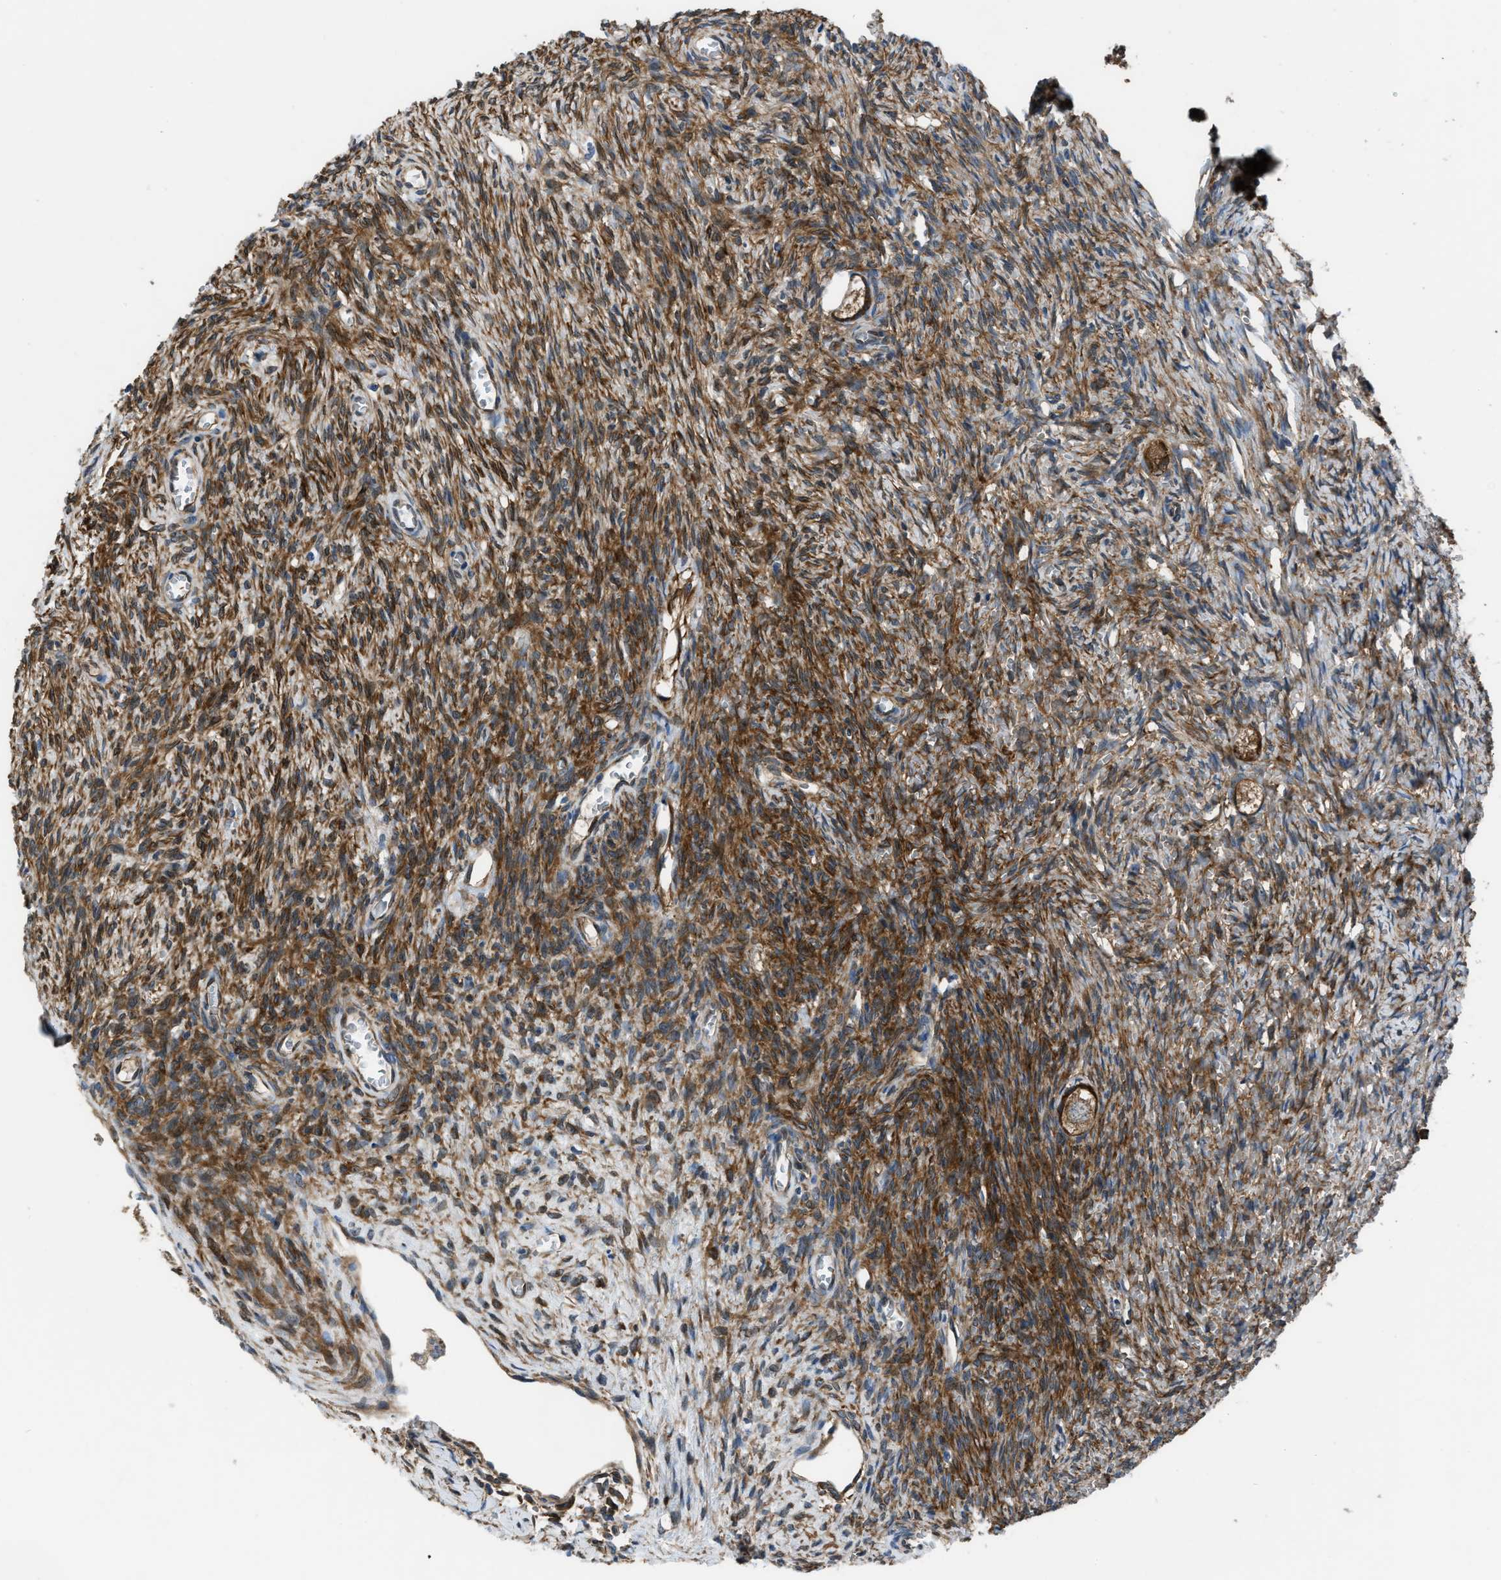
{"staining": {"intensity": "strong", "quantity": ">75%", "location": "cytoplasmic/membranous"}, "tissue": "ovary", "cell_type": "Follicle cells", "image_type": "normal", "snomed": [{"axis": "morphology", "description": "Normal tissue, NOS"}, {"axis": "topography", "description": "Ovary"}], "caption": "Immunohistochemical staining of normal human ovary reveals >75% levels of strong cytoplasmic/membranous protein staining in approximately >75% of follicle cells. Using DAB (brown) and hematoxylin (blue) stains, captured at high magnification using brightfield microscopy.", "gene": "PFKP", "patient": {"sex": "female", "age": 27}}